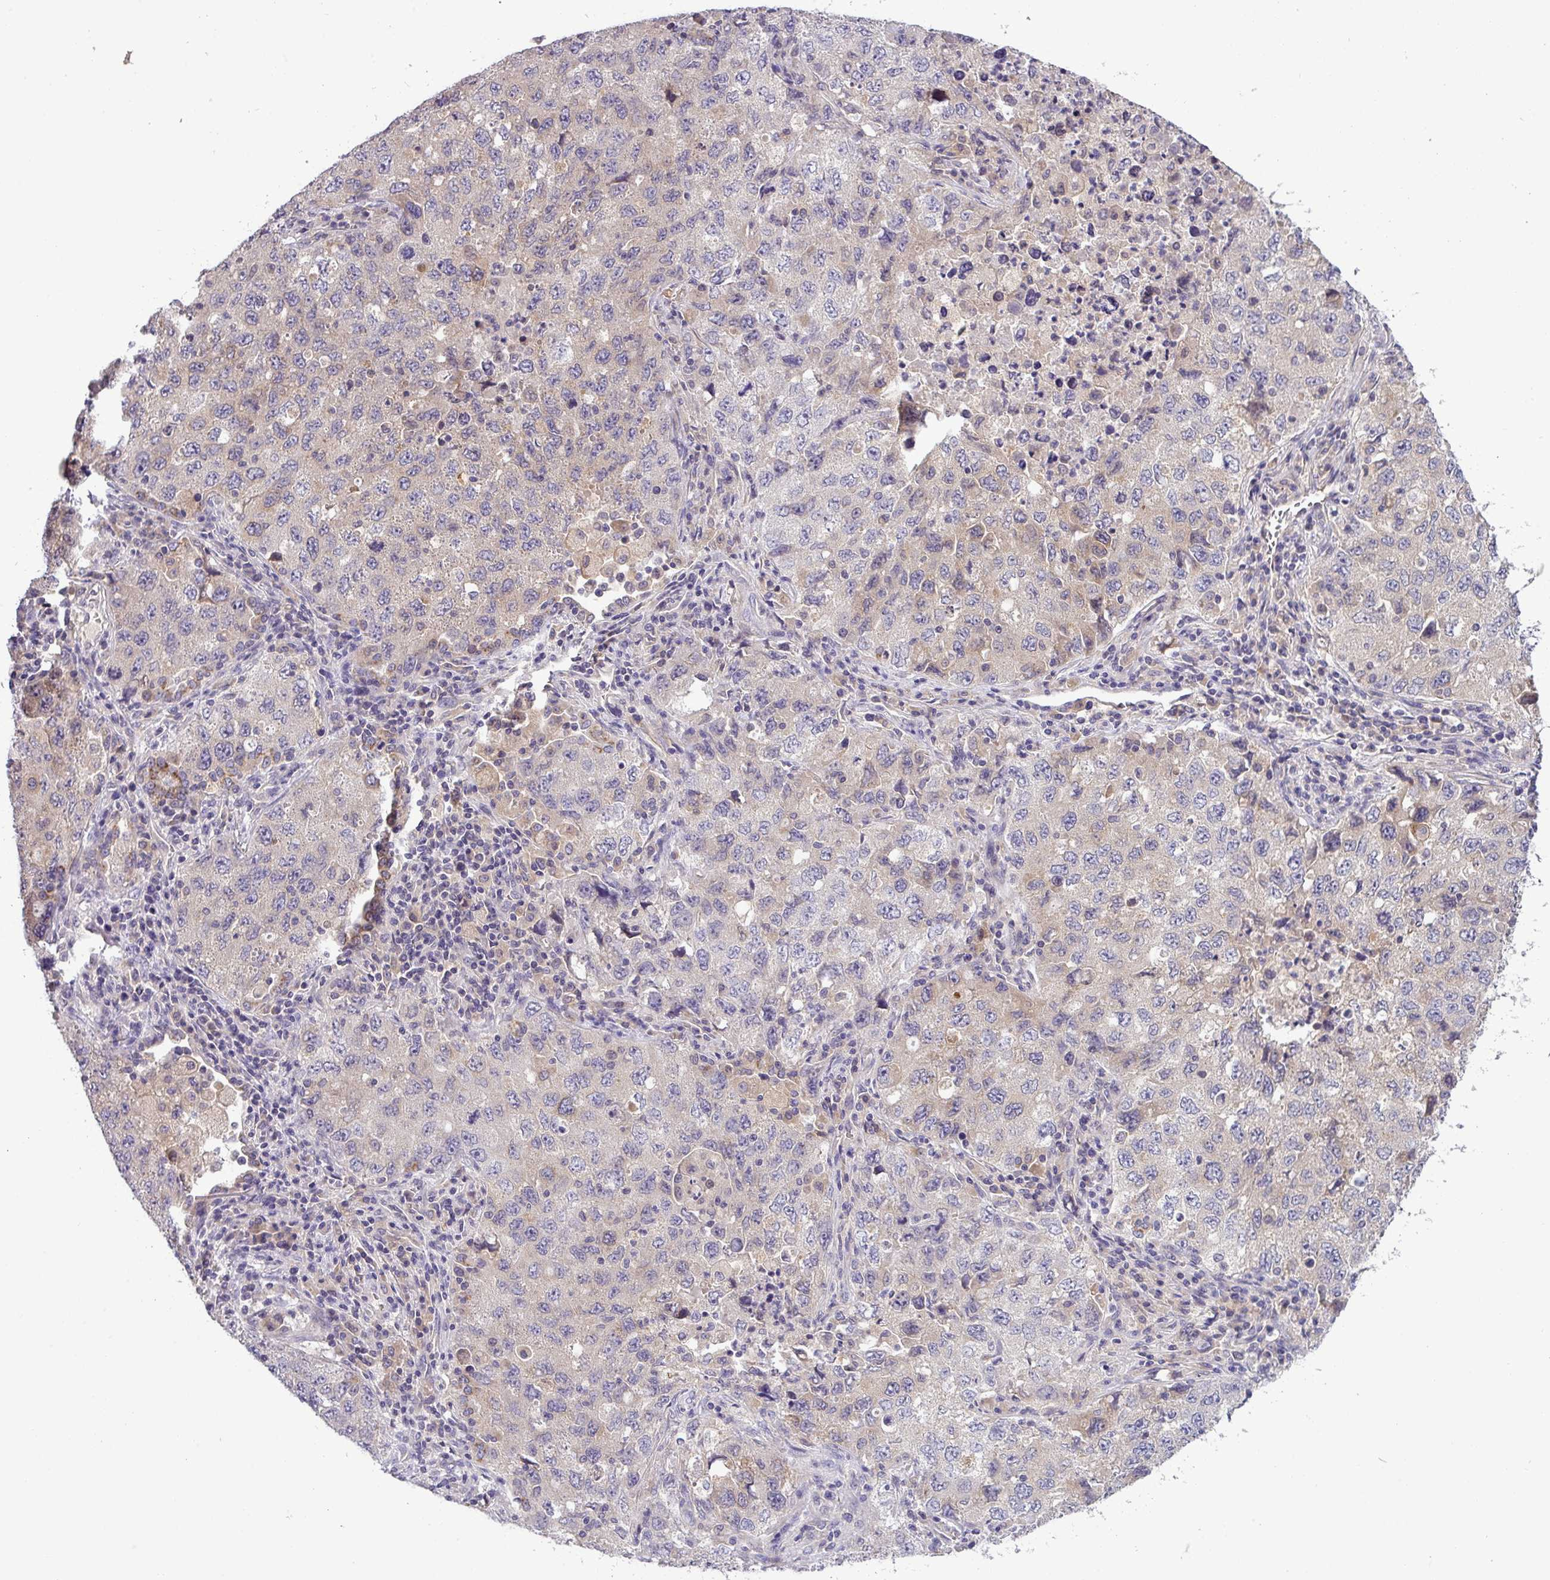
{"staining": {"intensity": "negative", "quantity": "none", "location": "none"}, "tissue": "lung cancer", "cell_type": "Tumor cells", "image_type": "cancer", "snomed": [{"axis": "morphology", "description": "Adenocarcinoma, NOS"}, {"axis": "topography", "description": "Lung"}], "caption": "DAB (3,3'-diaminobenzidine) immunohistochemical staining of human lung adenocarcinoma demonstrates no significant staining in tumor cells.", "gene": "TMEM62", "patient": {"sex": "female", "age": 57}}